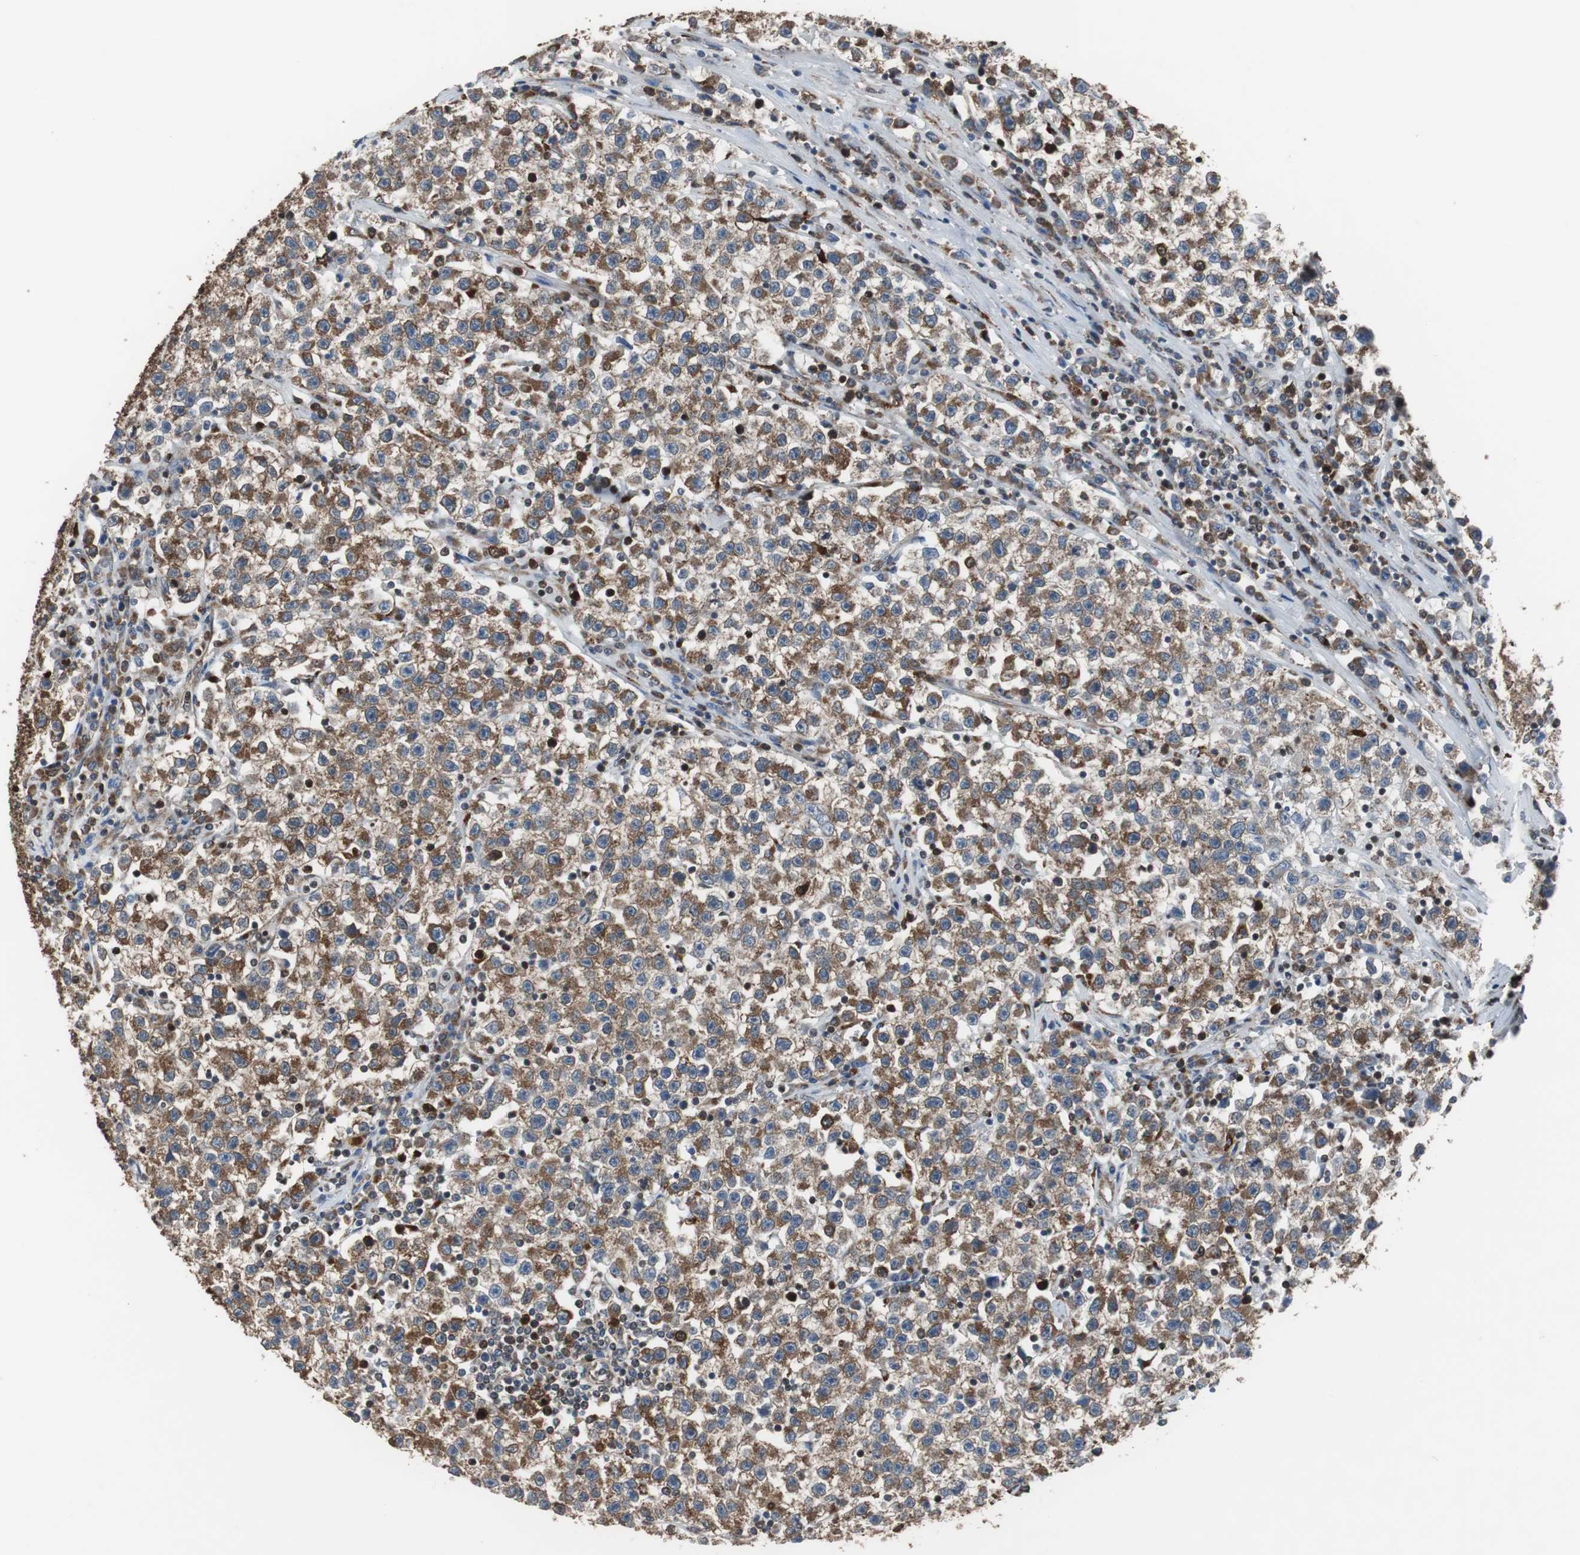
{"staining": {"intensity": "moderate", "quantity": ">75%", "location": "cytoplasmic/membranous"}, "tissue": "testis cancer", "cell_type": "Tumor cells", "image_type": "cancer", "snomed": [{"axis": "morphology", "description": "Seminoma, NOS"}, {"axis": "topography", "description": "Testis"}], "caption": "Immunohistochemical staining of testis seminoma exhibits moderate cytoplasmic/membranous protein expression in approximately >75% of tumor cells.", "gene": "USP10", "patient": {"sex": "male", "age": 22}}